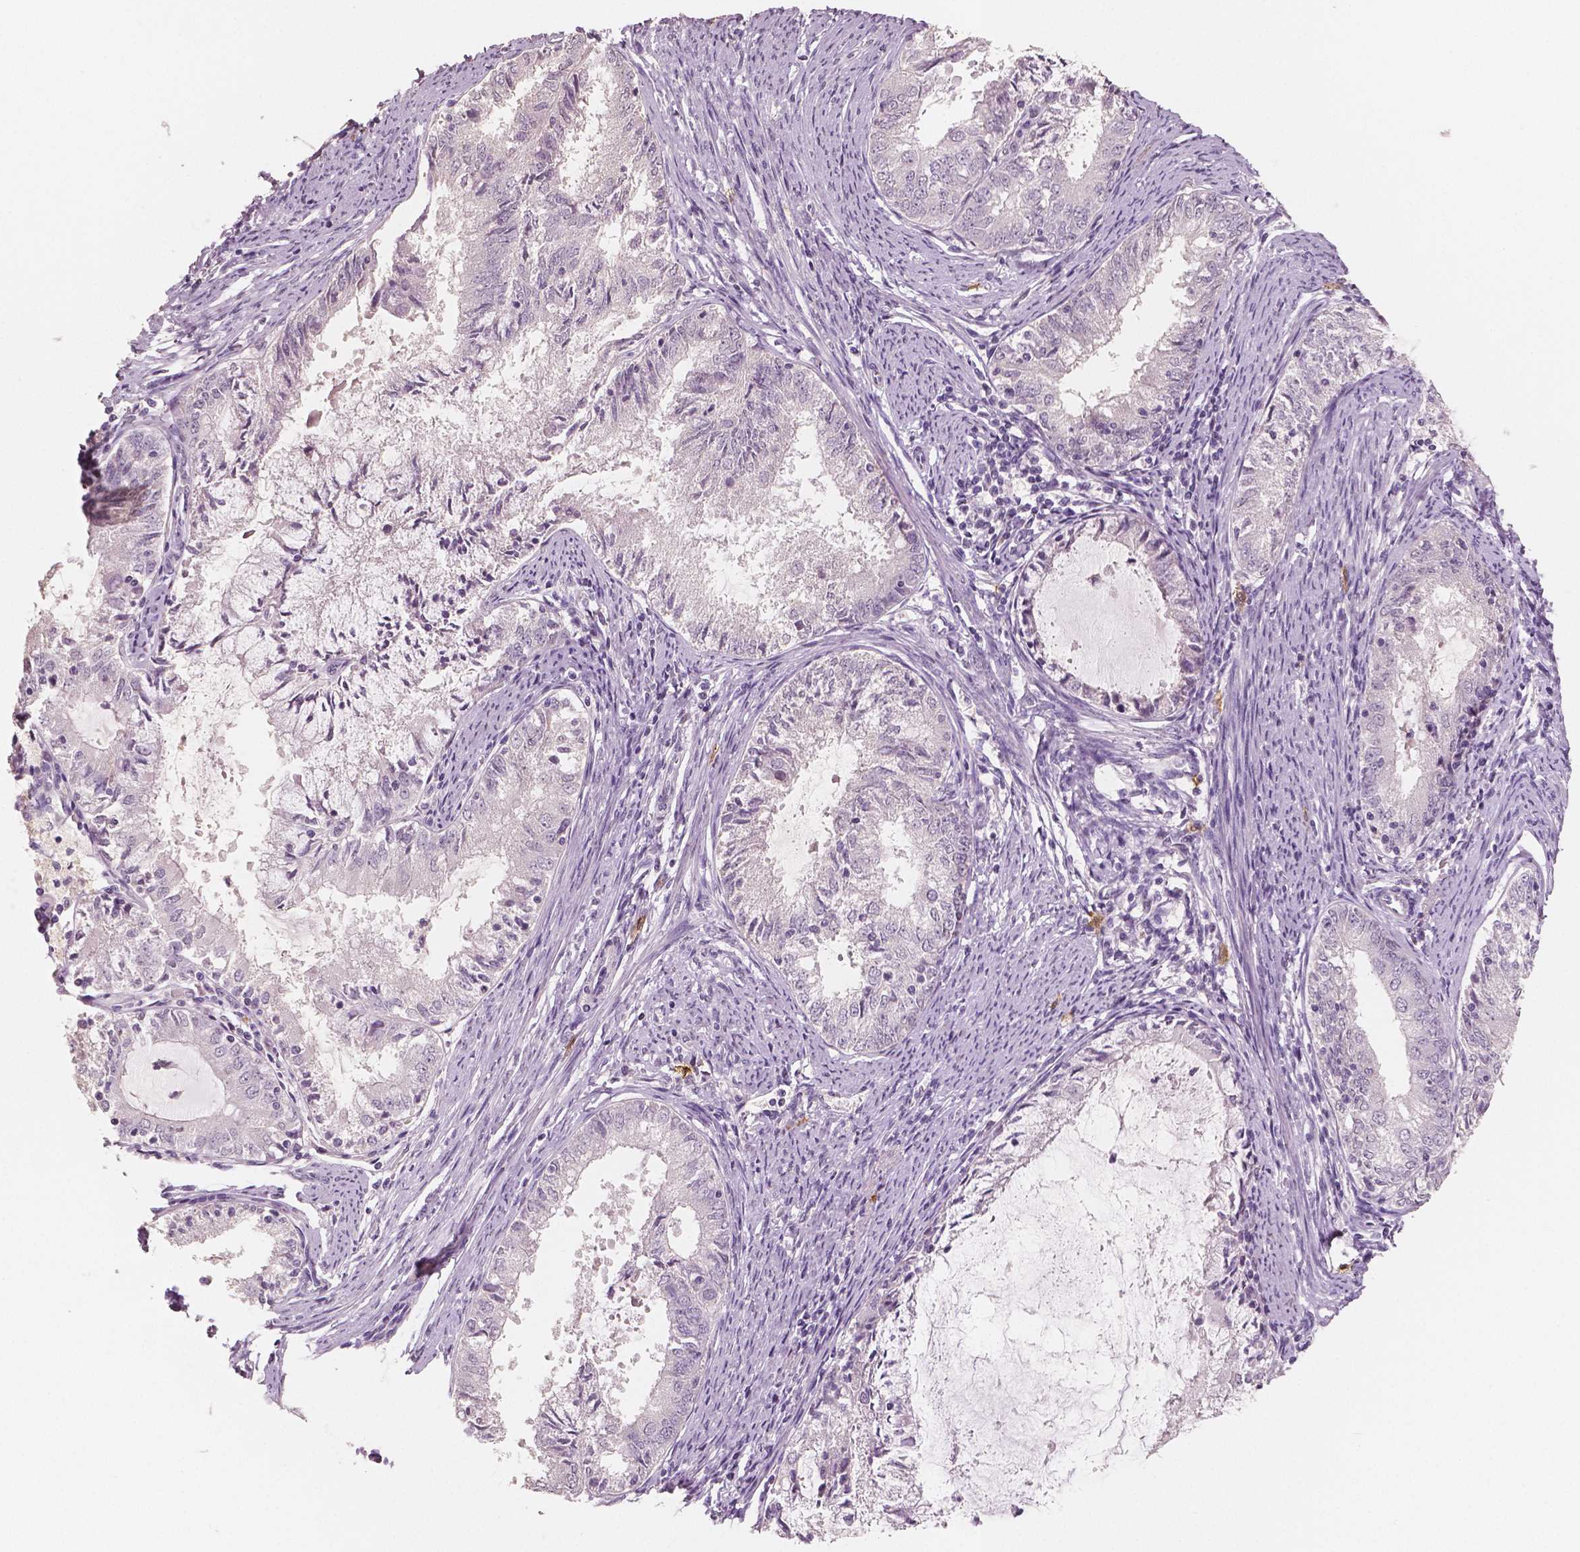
{"staining": {"intensity": "negative", "quantity": "none", "location": "none"}, "tissue": "endometrial cancer", "cell_type": "Tumor cells", "image_type": "cancer", "snomed": [{"axis": "morphology", "description": "Adenocarcinoma, NOS"}, {"axis": "topography", "description": "Endometrium"}], "caption": "Tumor cells show no significant protein positivity in endometrial adenocarcinoma.", "gene": "KIT", "patient": {"sex": "female", "age": 57}}